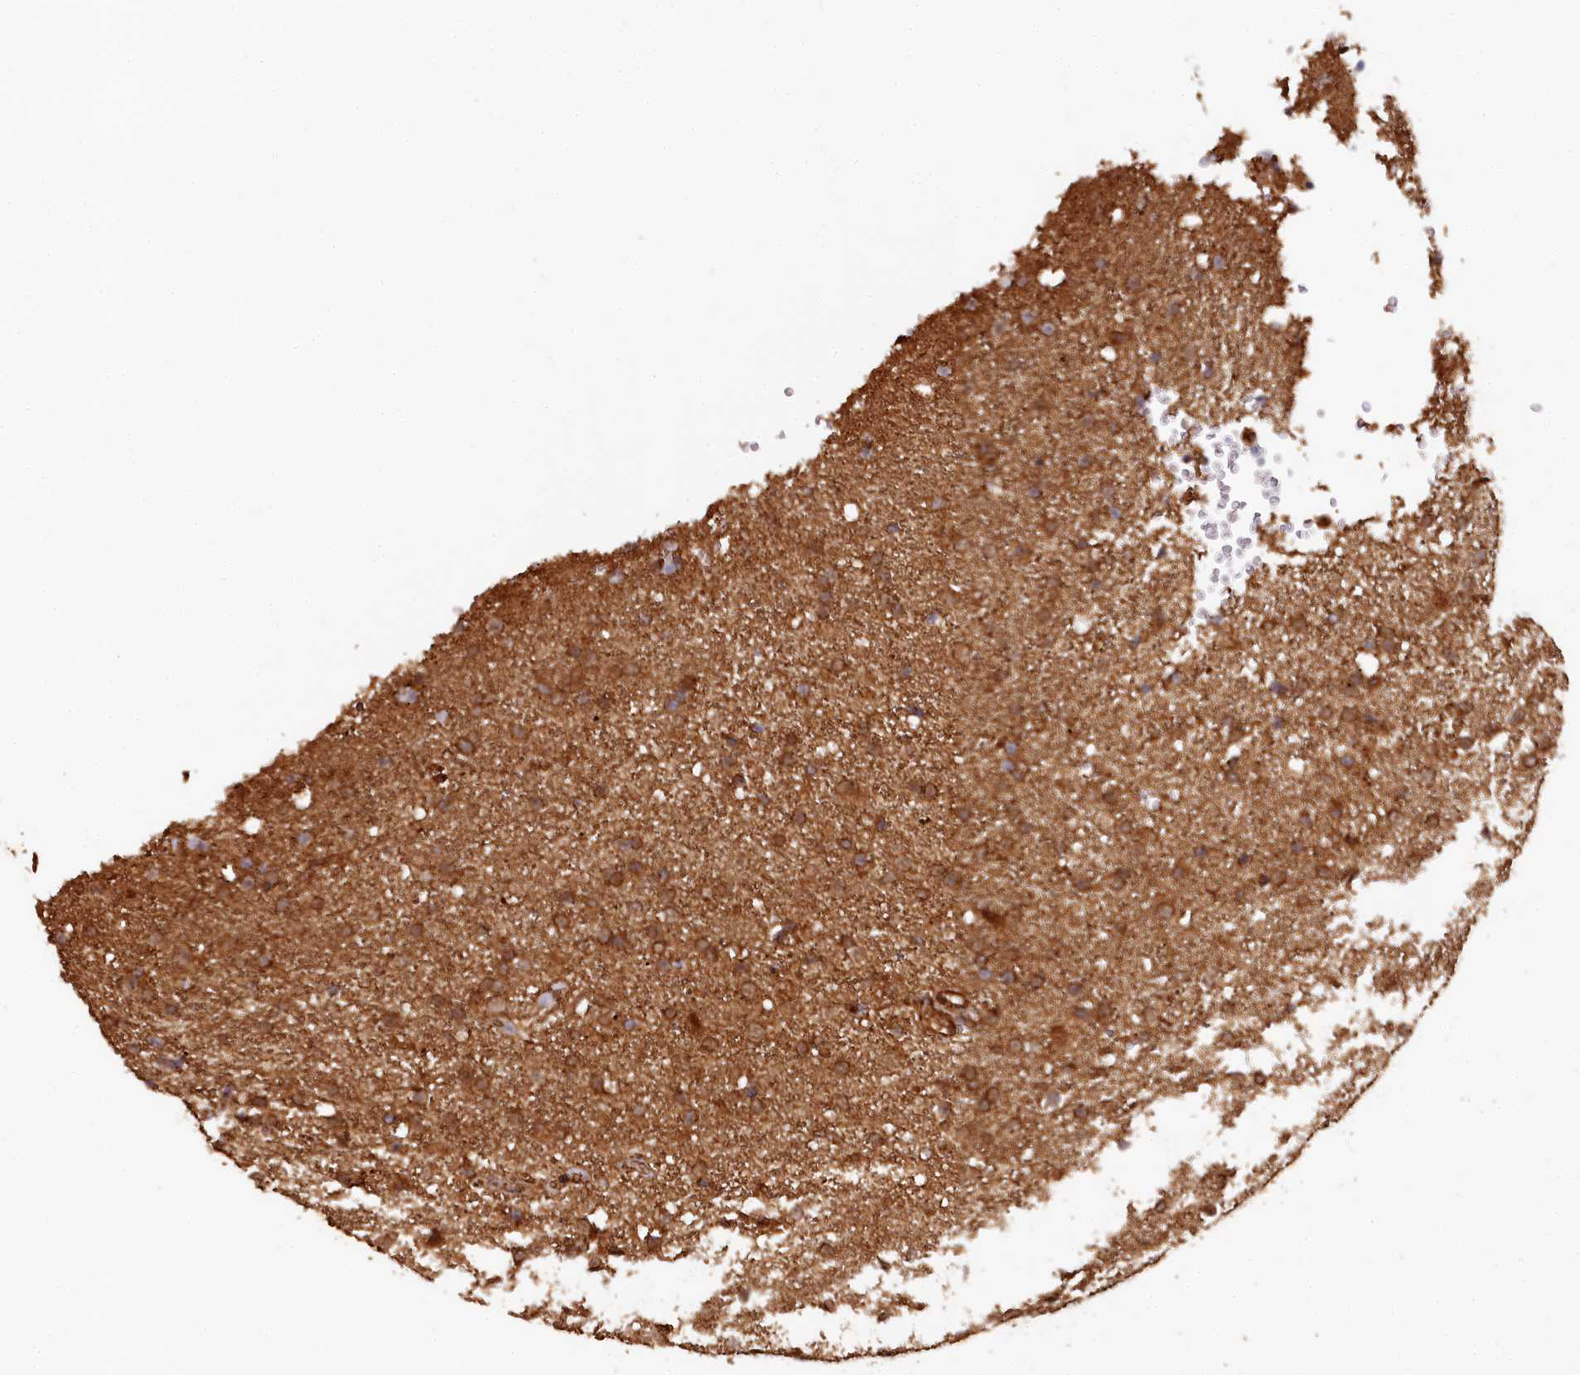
{"staining": {"intensity": "moderate", "quantity": ">75%", "location": "cytoplasmic/membranous"}, "tissue": "glioma", "cell_type": "Tumor cells", "image_type": "cancer", "snomed": [{"axis": "morphology", "description": "Glioma, malignant, High grade"}, {"axis": "topography", "description": "Brain"}], "caption": "Immunohistochemical staining of human glioma reveals medium levels of moderate cytoplasmic/membranous expression in approximately >75% of tumor cells. (DAB = brown stain, brightfield microscopy at high magnification).", "gene": "STUB1", "patient": {"sex": "male", "age": 72}}